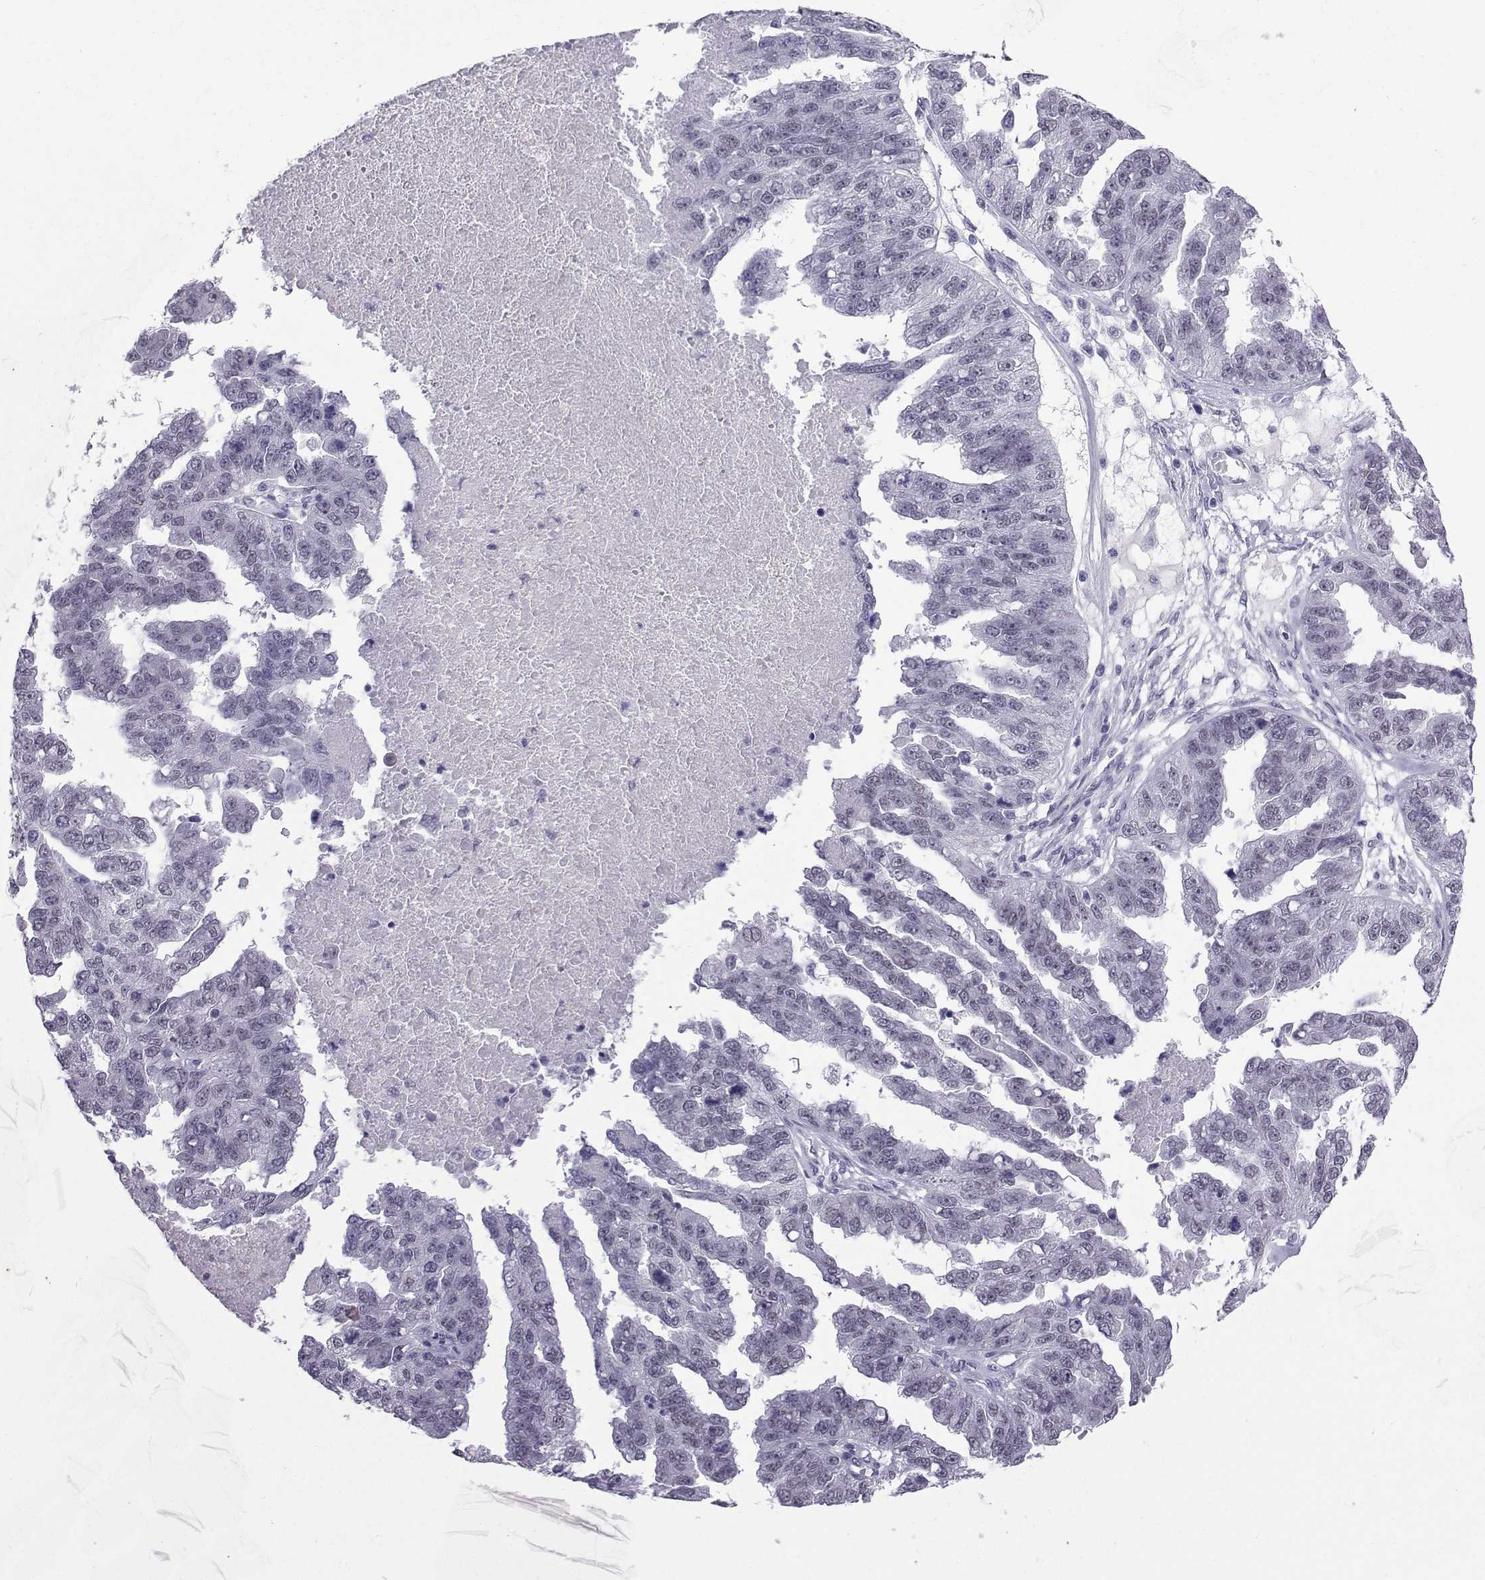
{"staining": {"intensity": "negative", "quantity": "none", "location": "none"}, "tissue": "ovarian cancer", "cell_type": "Tumor cells", "image_type": "cancer", "snomed": [{"axis": "morphology", "description": "Cystadenocarcinoma, serous, NOS"}, {"axis": "topography", "description": "Ovary"}], "caption": "IHC histopathology image of neoplastic tissue: human ovarian serous cystadenocarcinoma stained with DAB demonstrates no significant protein staining in tumor cells.", "gene": "LORICRIN", "patient": {"sex": "female", "age": 58}}